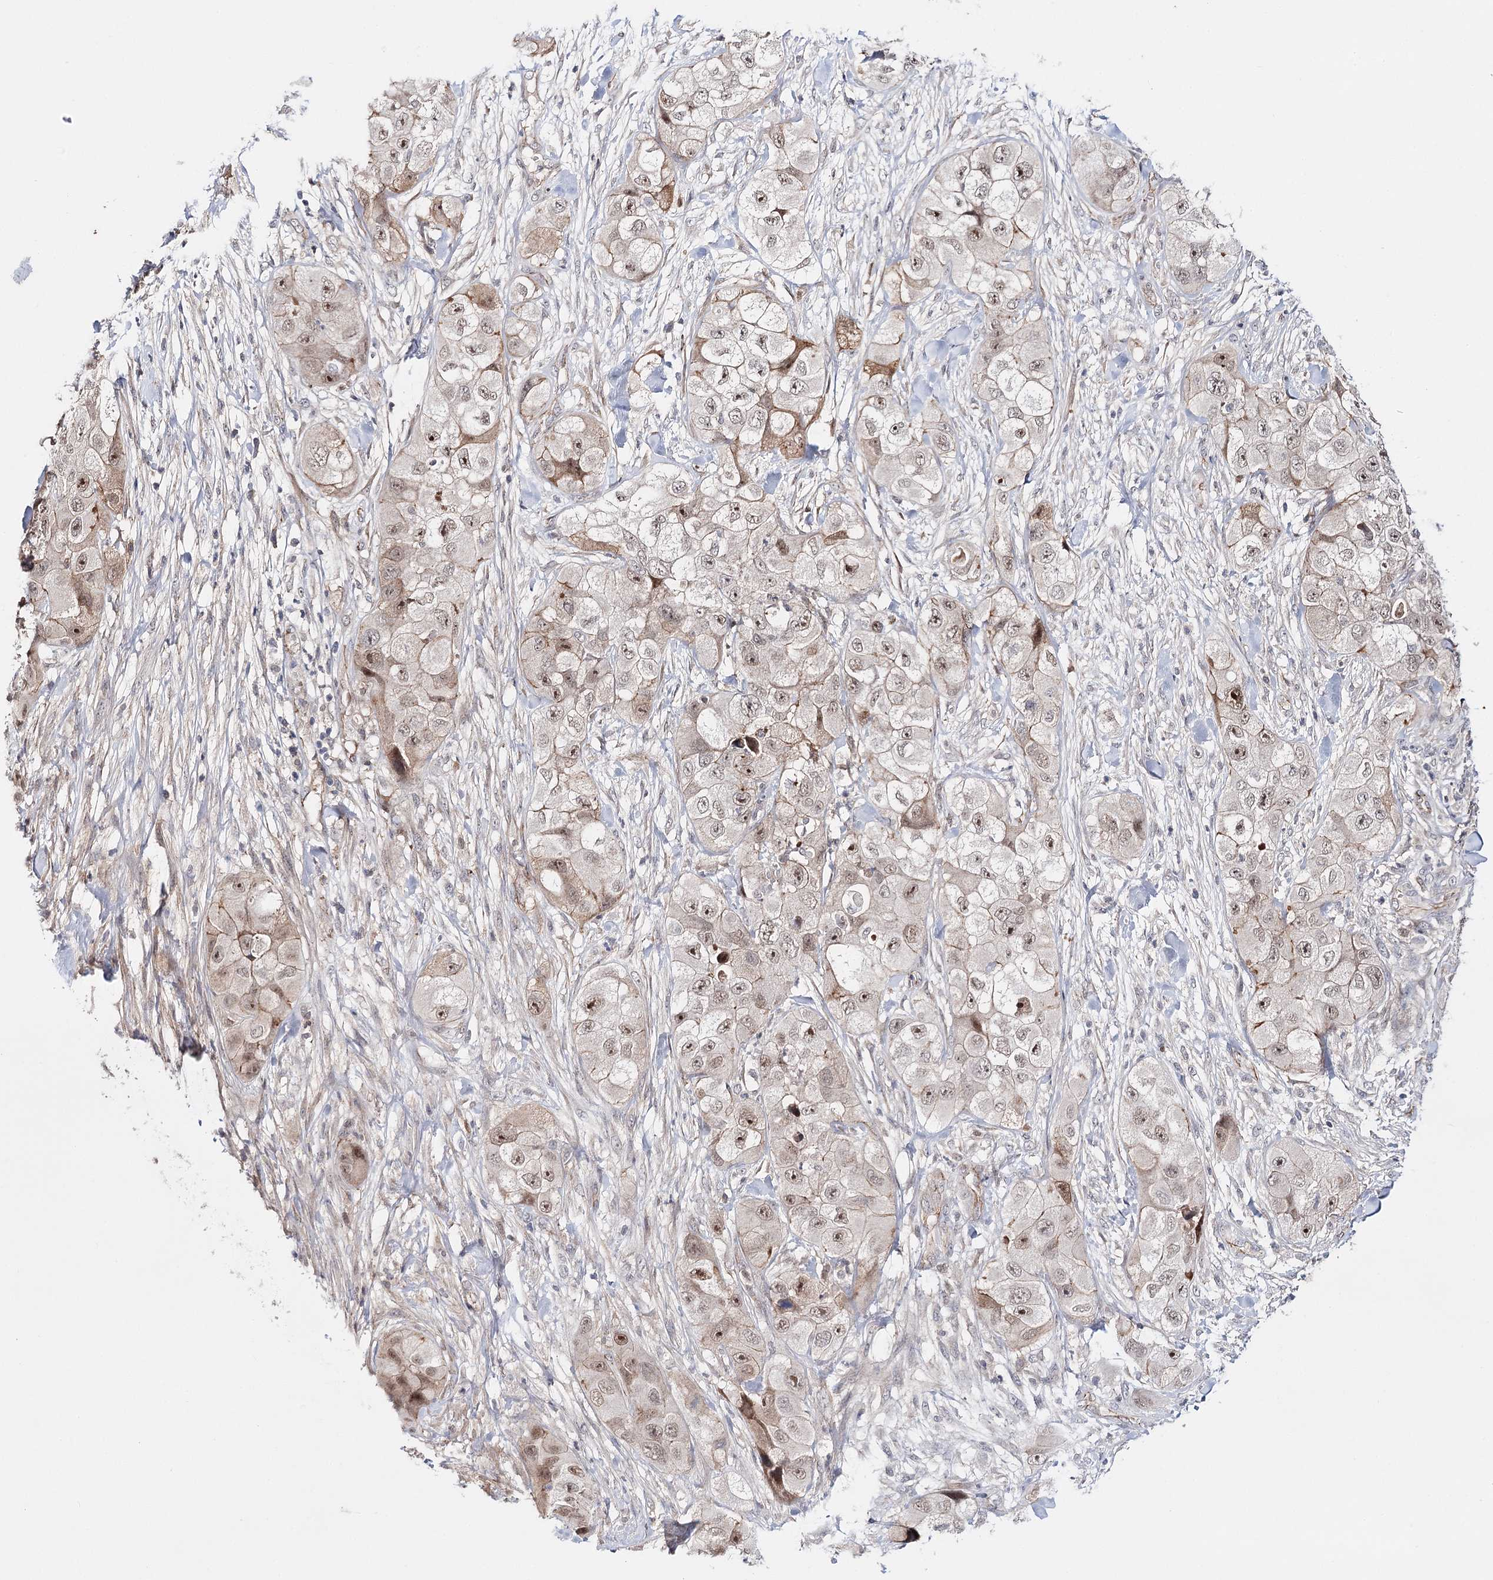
{"staining": {"intensity": "moderate", "quantity": "25%-75%", "location": "nuclear"}, "tissue": "skin cancer", "cell_type": "Tumor cells", "image_type": "cancer", "snomed": [{"axis": "morphology", "description": "Squamous cell carcinoma, NOS"}, {"axis": "topography", "description": "Skin"}, {"axis": "topography", "description": "Subcutis"}], "caption": "Immunohistochemistry photomicrograph of skin squamous cell carcinoma stained for a protein (brown), which exhibits medium levels of moderate nuclear expression in approximately 25%-75% of tumor cells.", "gene": "PKP4", "patient": {"sex": "male", "age": 73}}